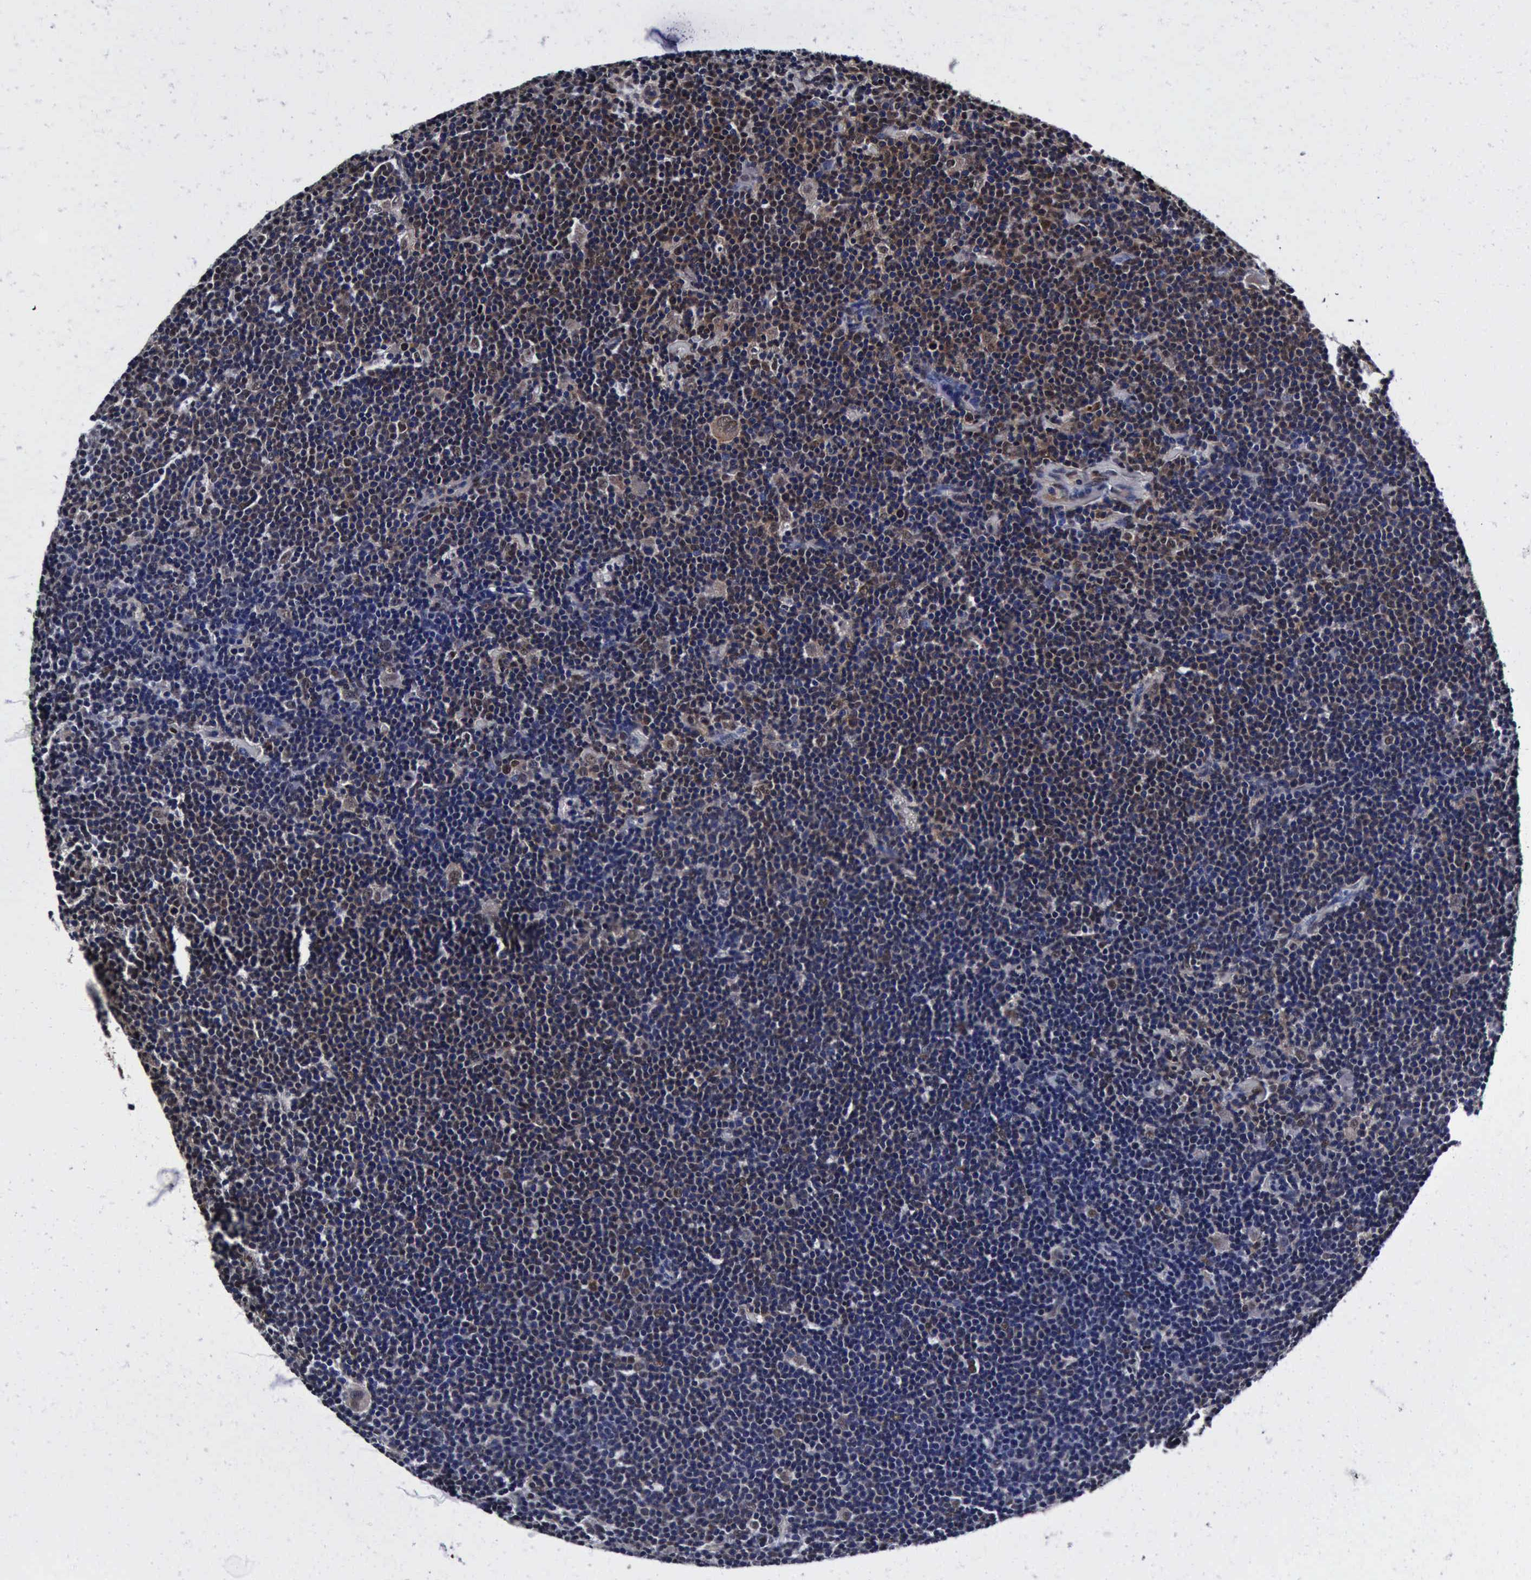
{"staining": {"intensity": "weak", "quantity": "25%-75%", "location": "cytoplasmic/membranous,nuclear"}, "tissue": "lymphoma", "cell_type": "Tumor cells", "image_type": "cancer", "snomed": [{"axis": "morphology", "description": "Malignant lymphoma, non-Hodgkin's type, Low grade"}, {"axis": "topography", "description": "Lymph node"}], "caption": "A high-resolution image shows immunohistochemistry staining of lymphoma, which reveals weak cytoplasmic/membranous and nuclear positivity in approximately 25%-75% of tumor cells. (DAB = brown stain, brightfield microscopy at high magnification).", "gene": "UBC", "patient": {"sex": "male", "age": 65}}